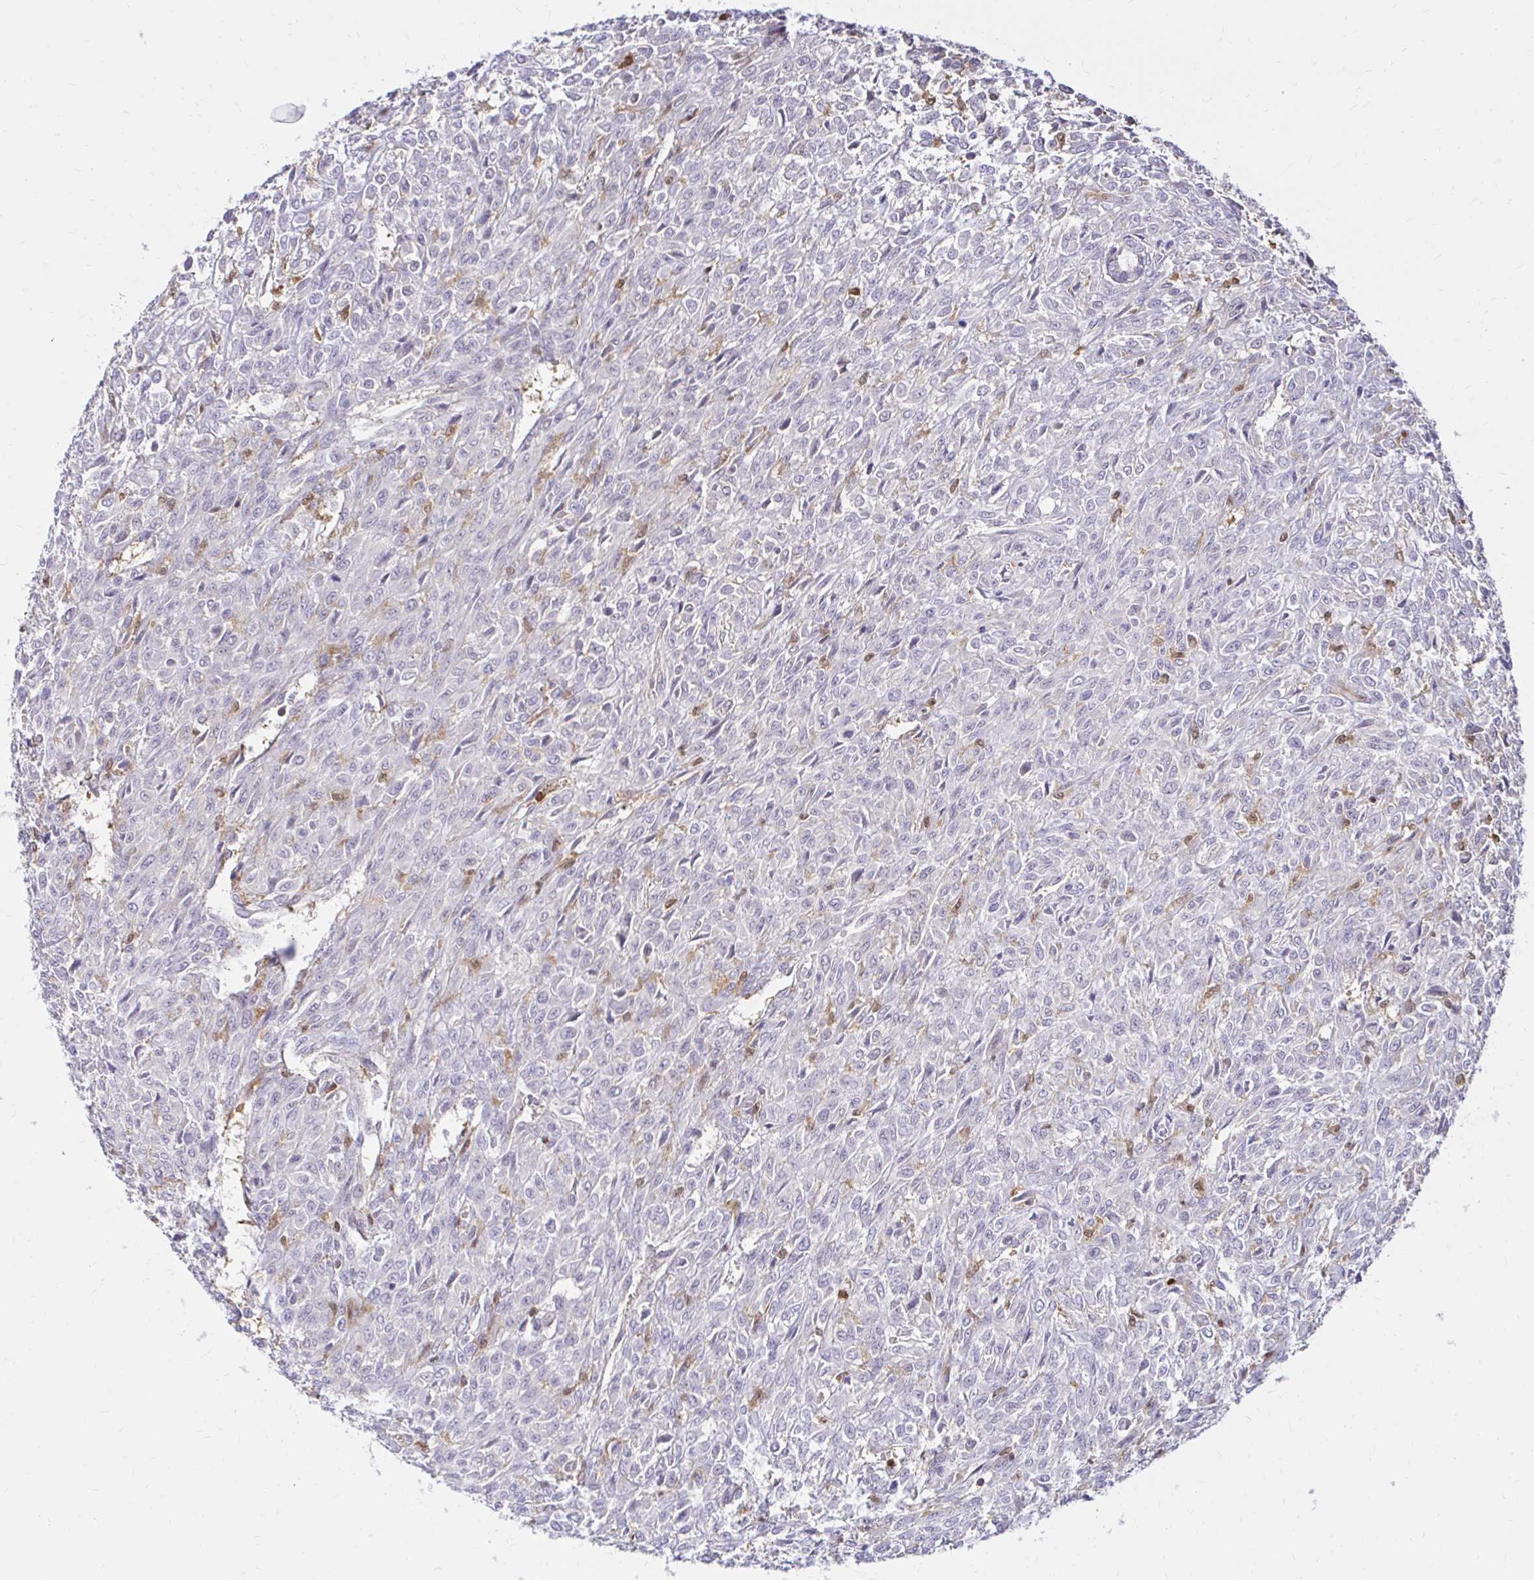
{"staining": {"intensity": "negative", "quantity": "none", "location": "none"}, "tissue": "renal cancer", "cell_type": "Tumor cells", "image_type": "cancer", "snomed": [{"axis": "morphology", "description": "Adenocarcinoma, NOS"}, {"axis": "topography", "description": "Kidney"}], "caption": "High power microscopy image of an immunohistochemistry micrograph of renal adenocarcinoma, revealing no significant positivity in tumor cells. (DAB immunohistochemistry, high magnification).", "gene": "PYCARD", "patient": {"sex": "male", "age": 58}}